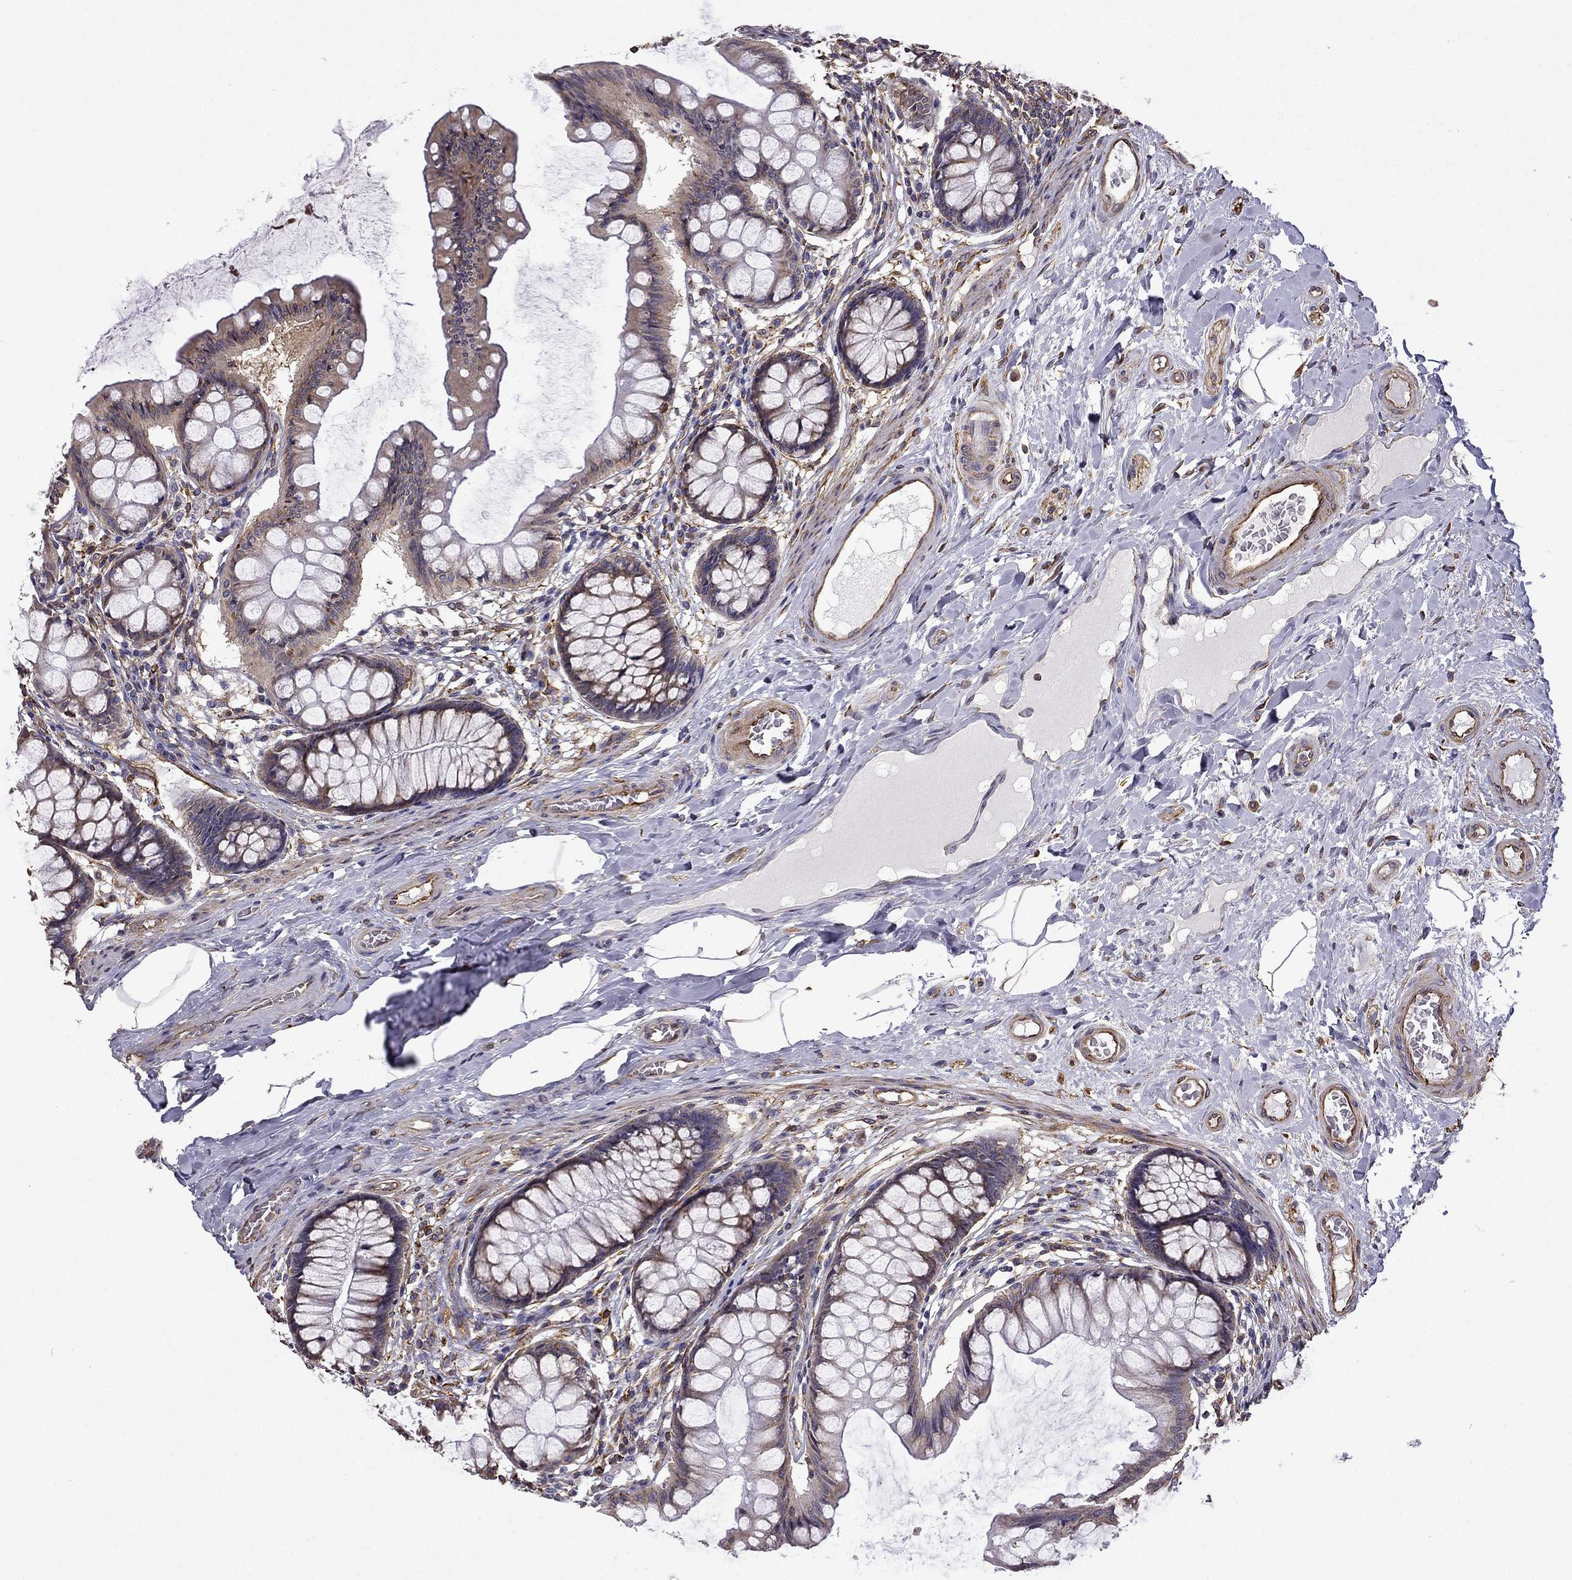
{"staining": {"intensity": "strong", "quantity": ">75%", "location": "cytoplasmic/membranous"}, "tissue": "colon", "cell_type": "Endothelial cells", "image_type": "normal", "snomed": [{"axis": "morphology", "description": "Normal tissue, NOS"}, {"axis": "topography", "description": "Colon"}], "caption": "Colon stained for a protein (brown) demonstrates strong cytoplasmic/membranous positive staining in approximately >75% of endothelial cells.", "gene": "MAP4", "patient": {"sex": "female", "age": 65}}